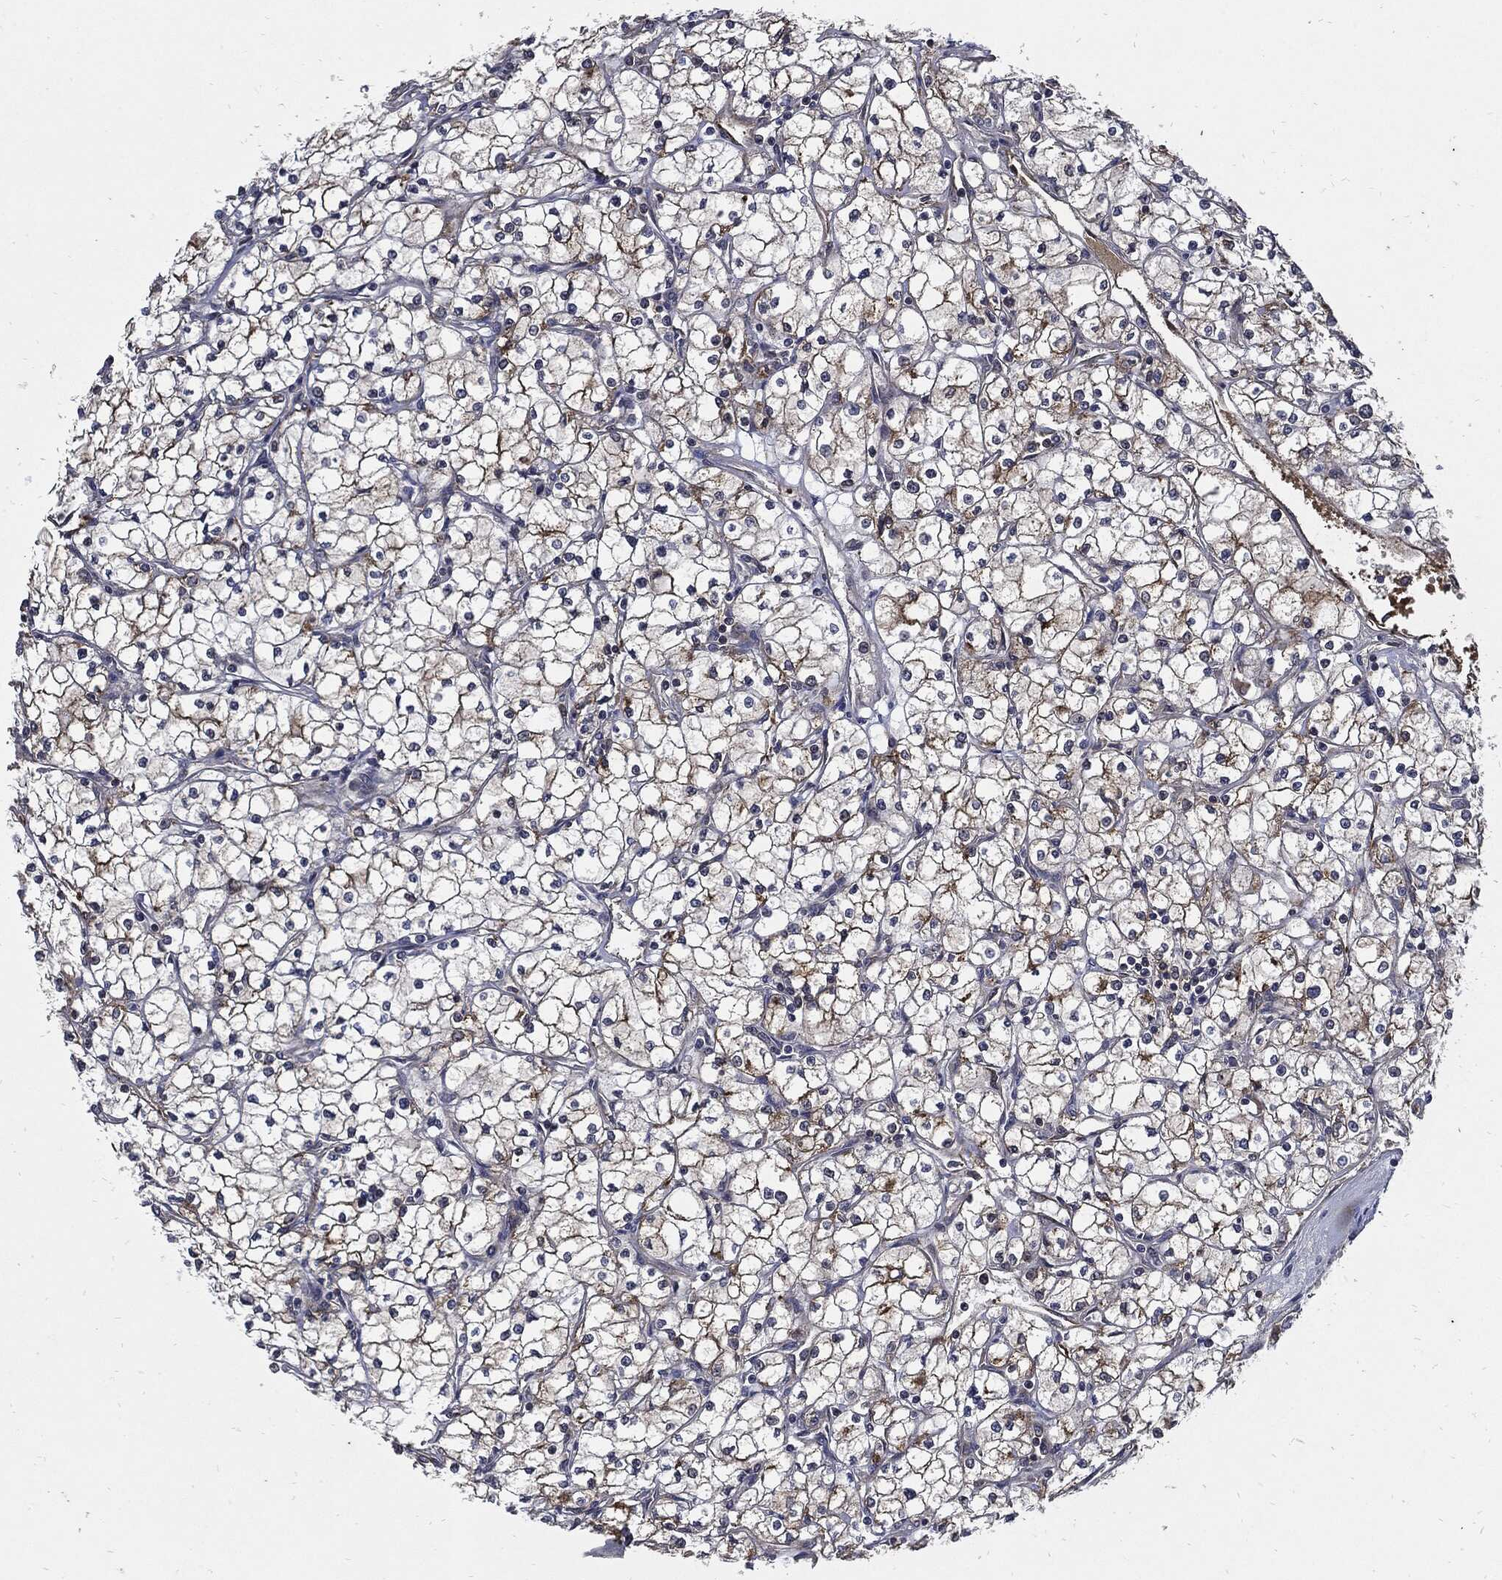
{"staining": {"intensity": "moderate", "quantity": "25%-75%", "location": "cytoplasmic/membranous"}, "tissue": "renal cancer", "cell_type": "Tumor cells", "image_type": "cancer", "snomed": [{"axis": "morphology", "description": "Adenocarcinoma, NOS"}, {"axis": "topography", "description": "Kidney"}], "caption": "Immunohistochemical staining of renal cancer (adenocarcinoma) displays medium levels of moderate cytoplasmic/membranous protein positivity in about 25%-75% of tumor cells. The staining is performed using DAB (3,3'-diaminobenzidine) brown chromogen to label protein expression. The nuclei are counter-stained blue using hematoxylin.", "gene": "CLU", "patient": {"sex": "male", "age": 67}}